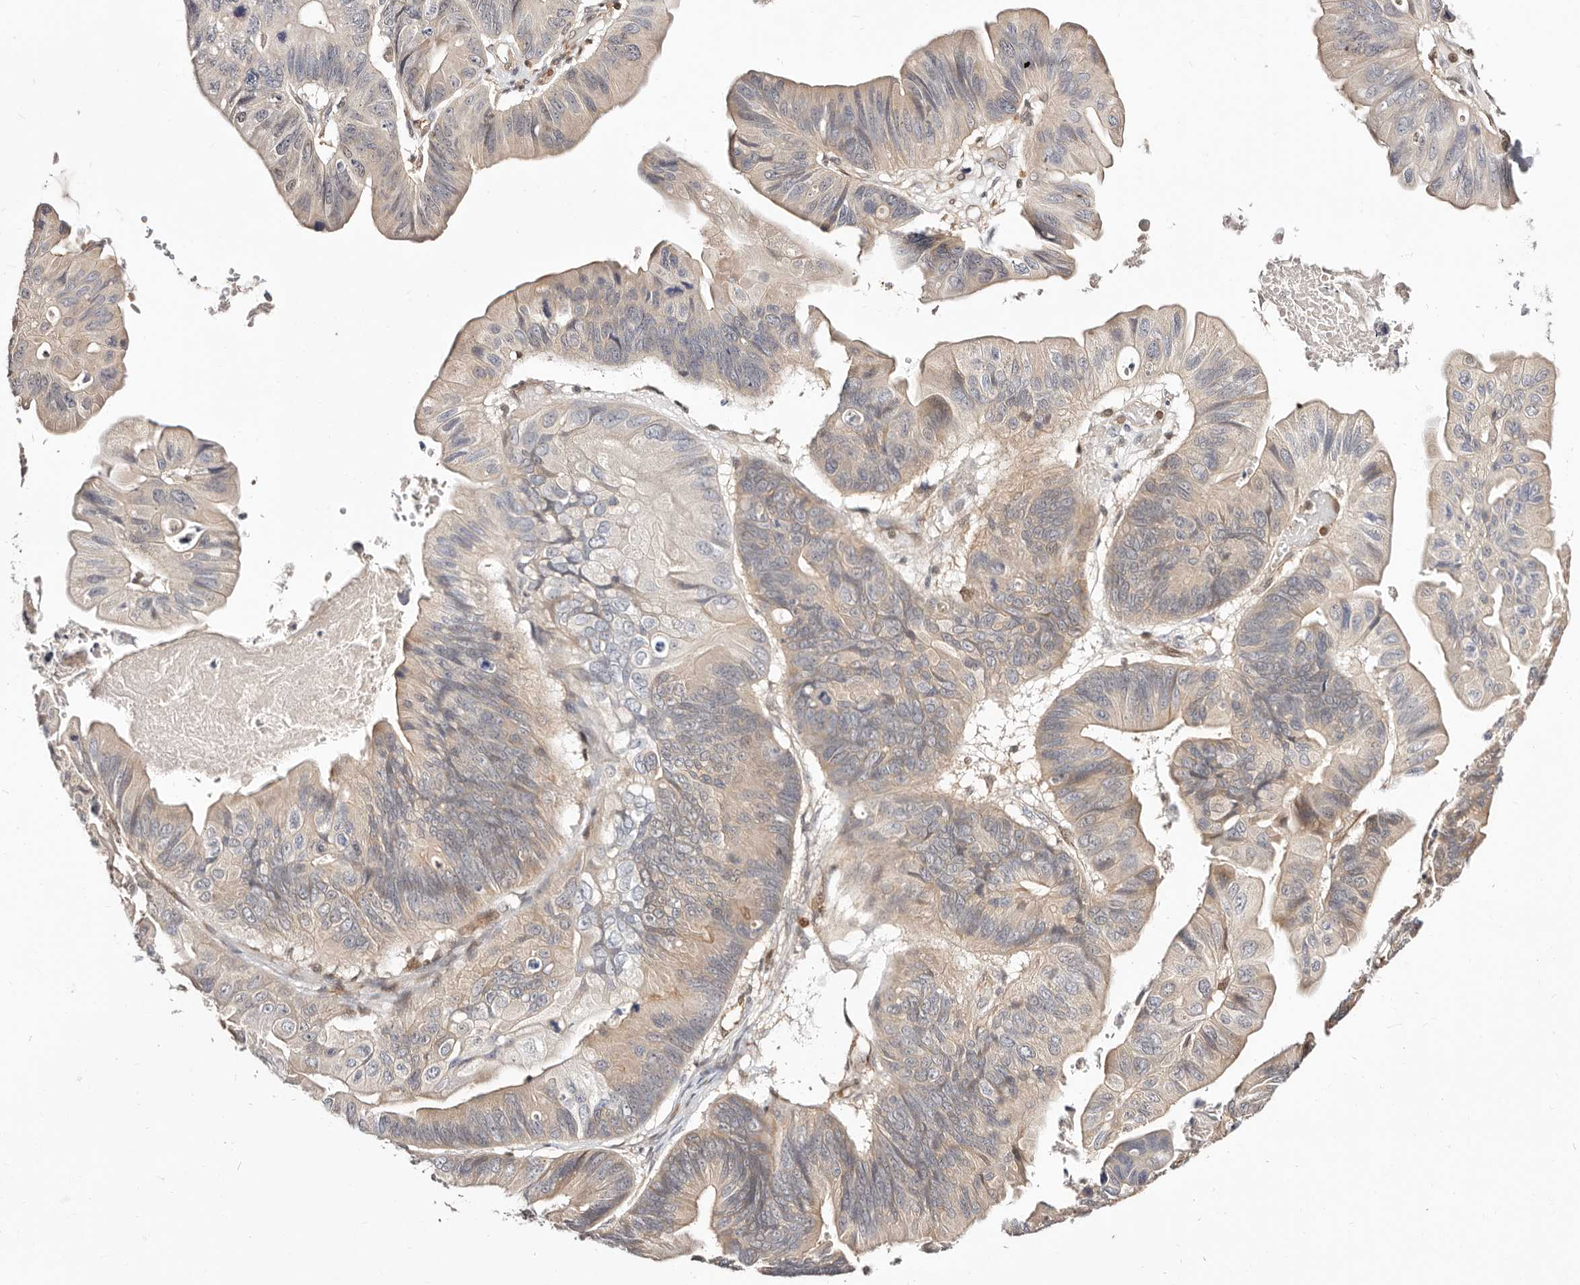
{"staining": {"intensity": "weak", "quantity": "25%-75%", "location": "cytoplasmic/membranous"}, "tissue": "ovarian cancer", "cell_type": "Tumor cells", "image_type": "cancer", "snomed": [{"axis": "morphology", "description": "Cystadenocarcinoma, mucinous, NOS"}, {"axis": "topography", "description": "Ovary"}], "caption": "An image of mucinous cystadenocarcinoma (ovarian) stained for a protein displays weak cytoplasmic/membranous brown staining in tumor cells.", "gene": "STAT5A", "patient": {"sex": "female", "age": 61}}